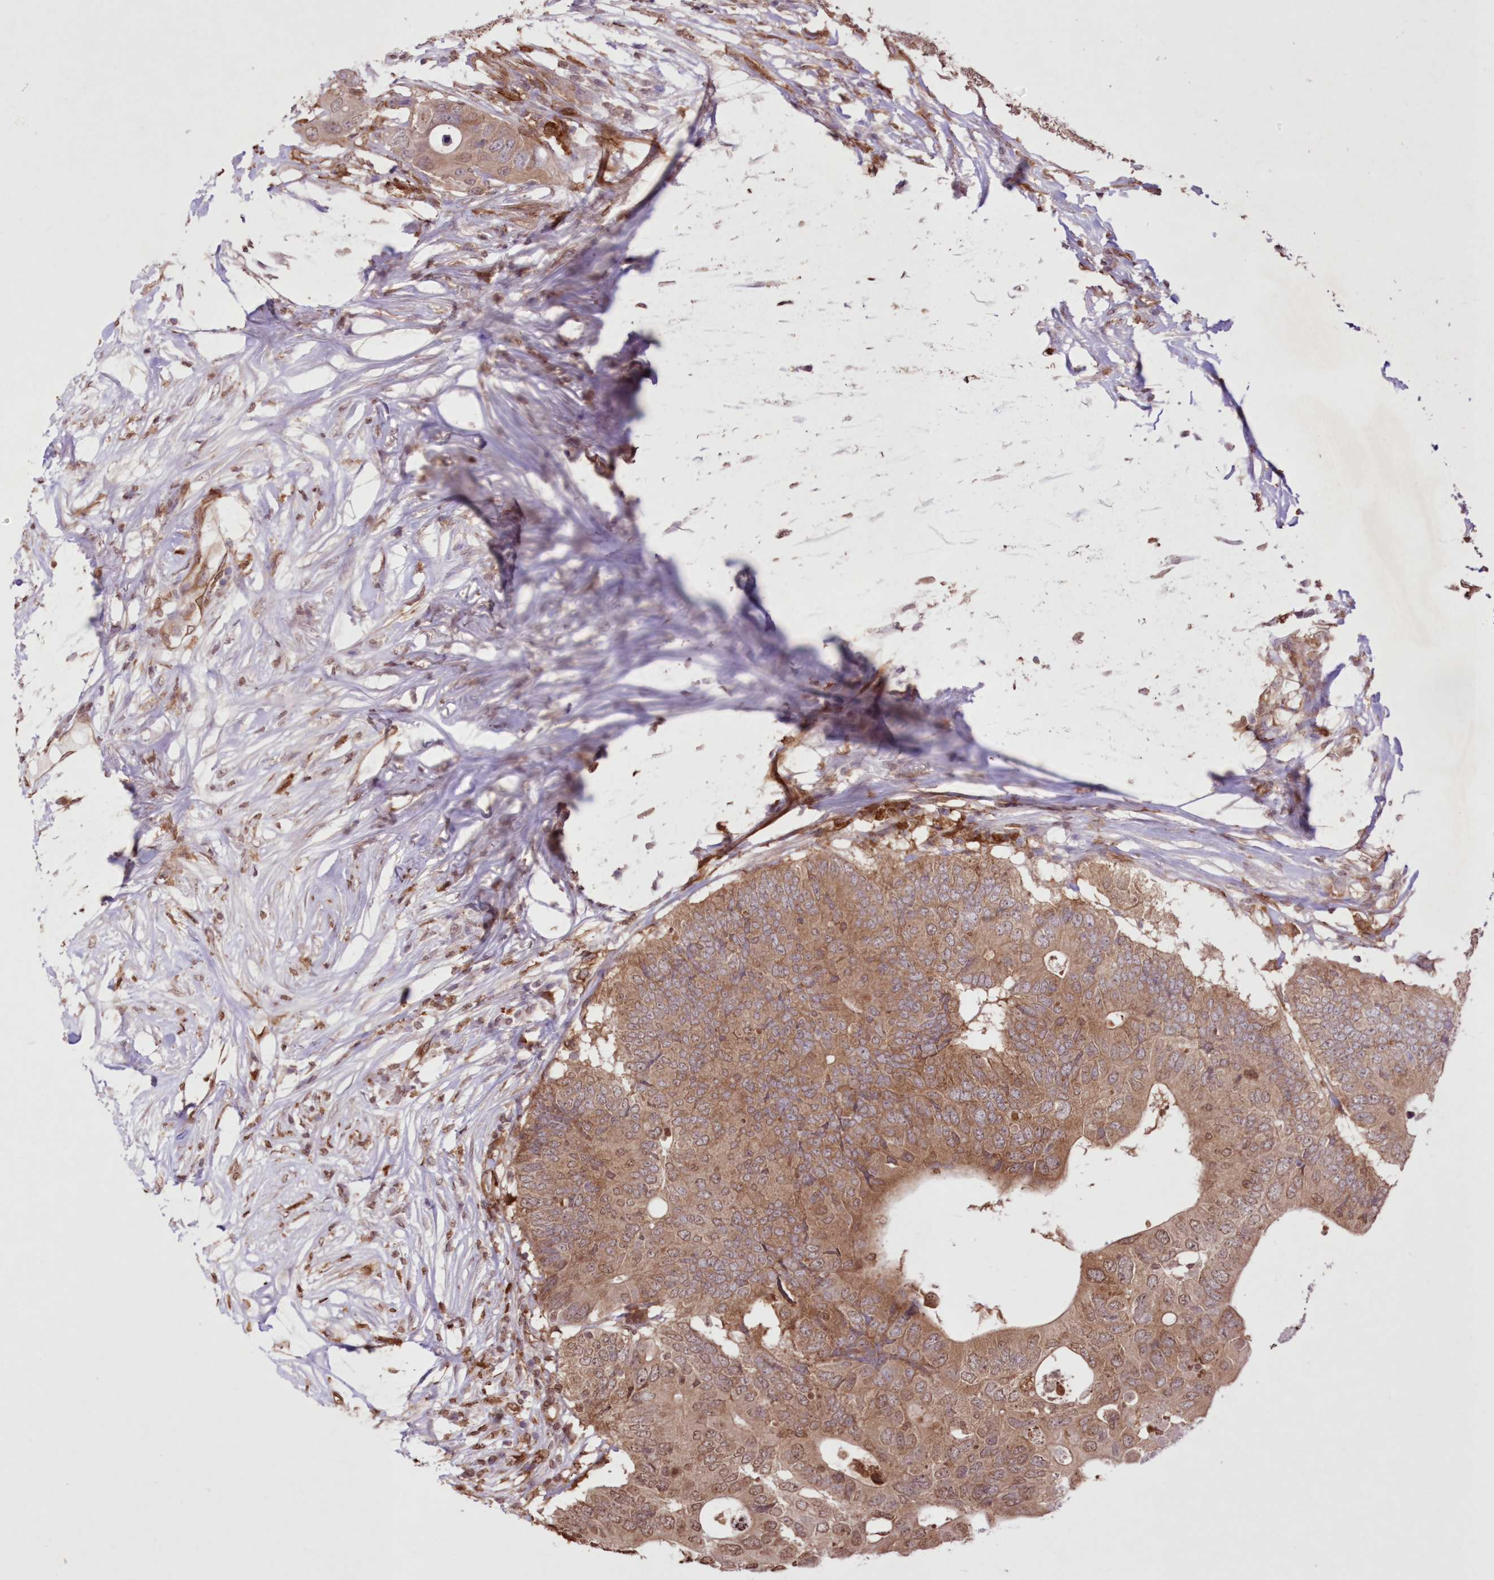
{"staining": {"intensity": "moderate", "quantity": ">75%", "location": "cytoplasmic/membranous,nuclear"}, "tissue": "colorectal cancer", "cell_type": "Tumor cells", "image_type": "cancer", "snomed": [{"axis": "morphology", "description": "Adenocarcinoma, NOS"}, {"axis": "topography", "description": "Colon"}], "caption": "Brown immunohistochemical staining in colorectal cancer (adenocarcinoma) demonstrates moderate cytoplasmic/membranous and nuclear positivity in approximately >75% of tumor cells.", "gene": "FCHO2", "patient": {"sex": "male", "age": 71}}